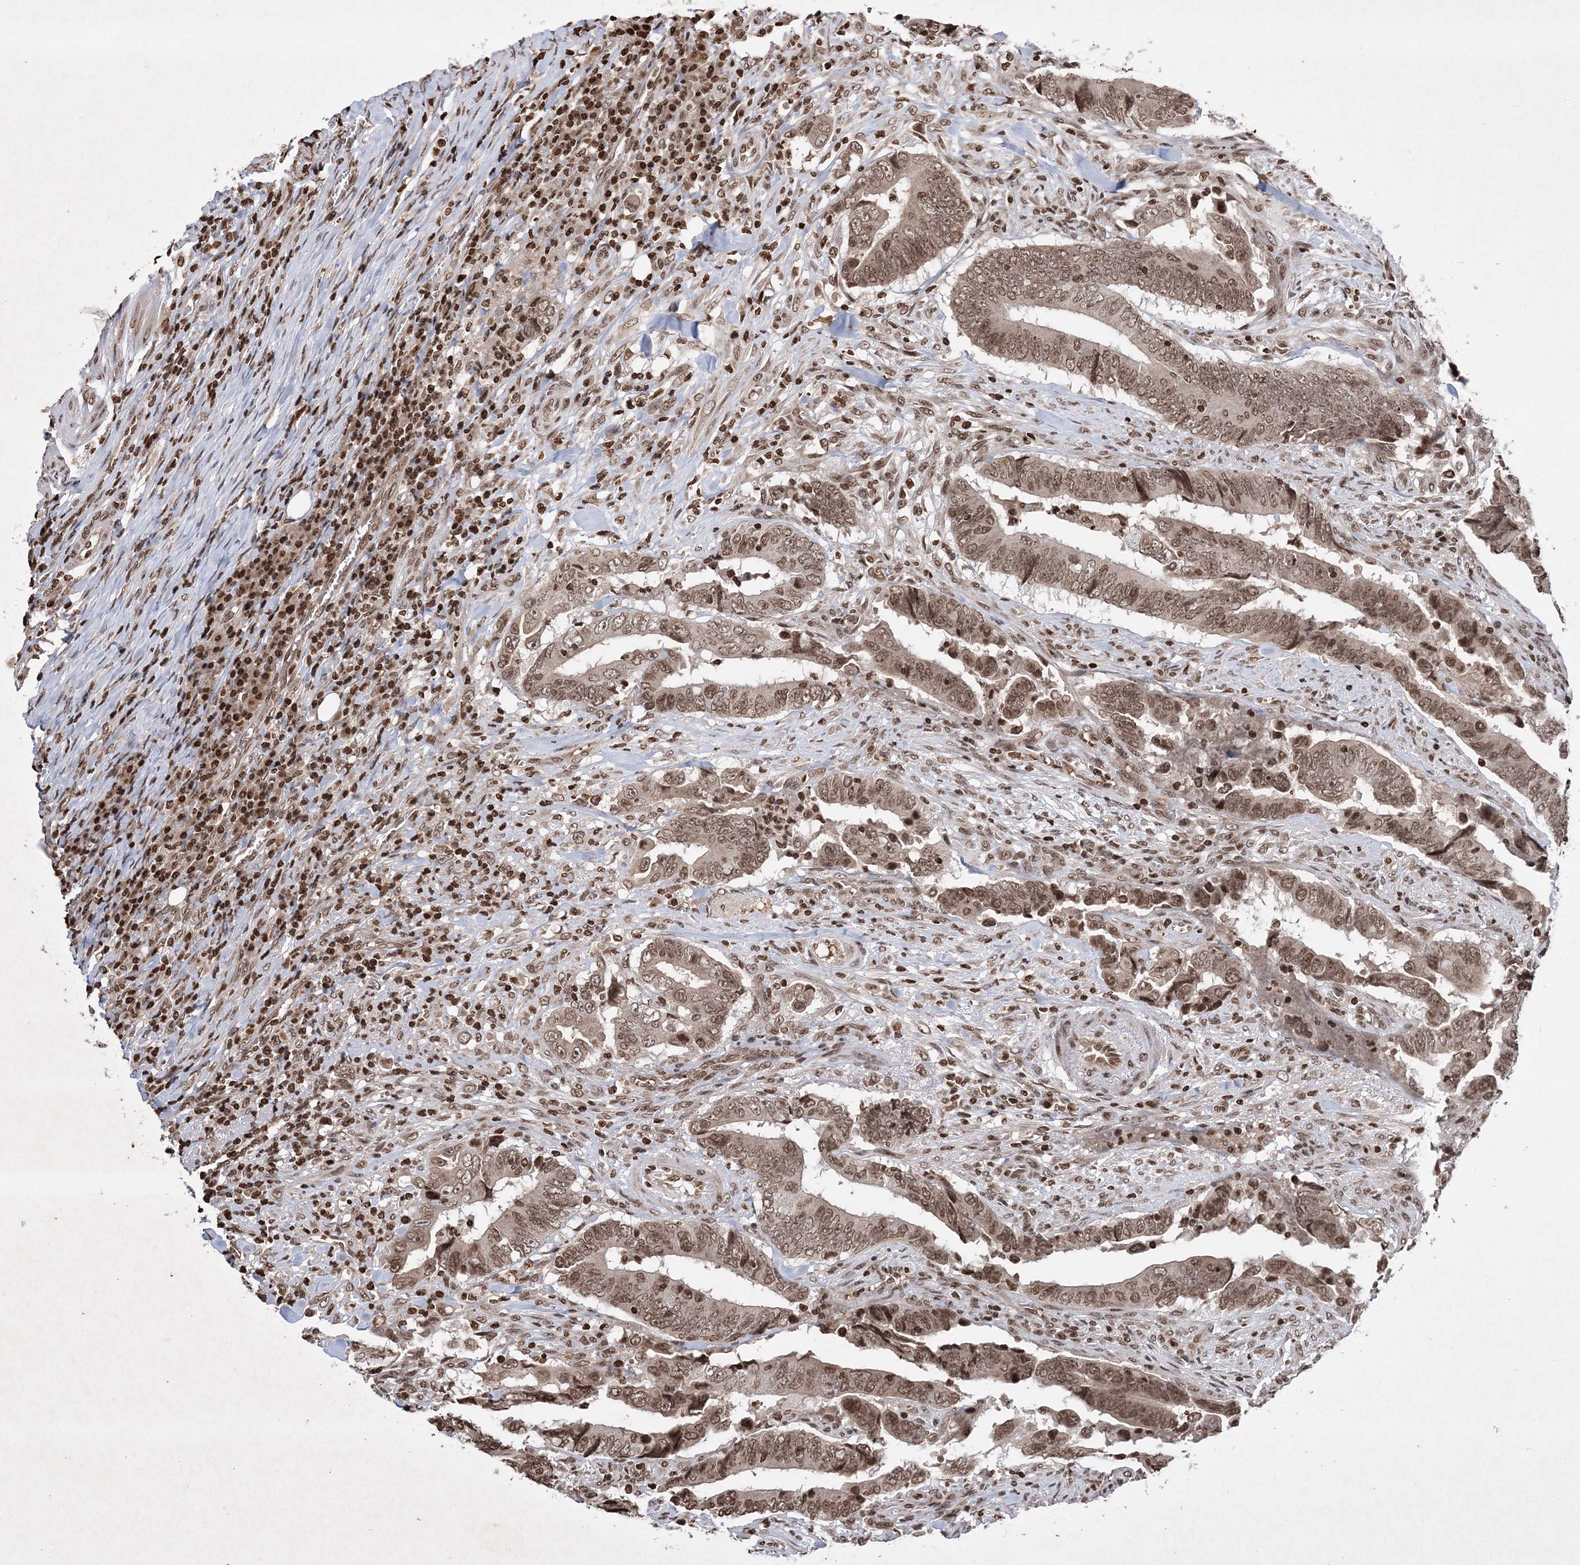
{"staining": {"intensity": "moderate", "quantity": ">75%", "location": "nuclear"}, "tissue": "colorectal cancer", "cell_type": "Tumor cells", "image_type": "cancer", "snomed": [{"axis": "morphology", "description": "Normal tissue, NOS"}, {"axis": "morphology", "description": "Adenocarcinoma, NOS"}, {"axis": "topography", "description": "Colon"}], "caption": "Immunohistochemistry (IHC) image of colorectal cancer stained for a protein (brown), which displays medium levels of moderate nuclear expression in about >75% of tumor cells.", "gene": "NEDD9", "patient": {"sex": "male", "age": 56}}